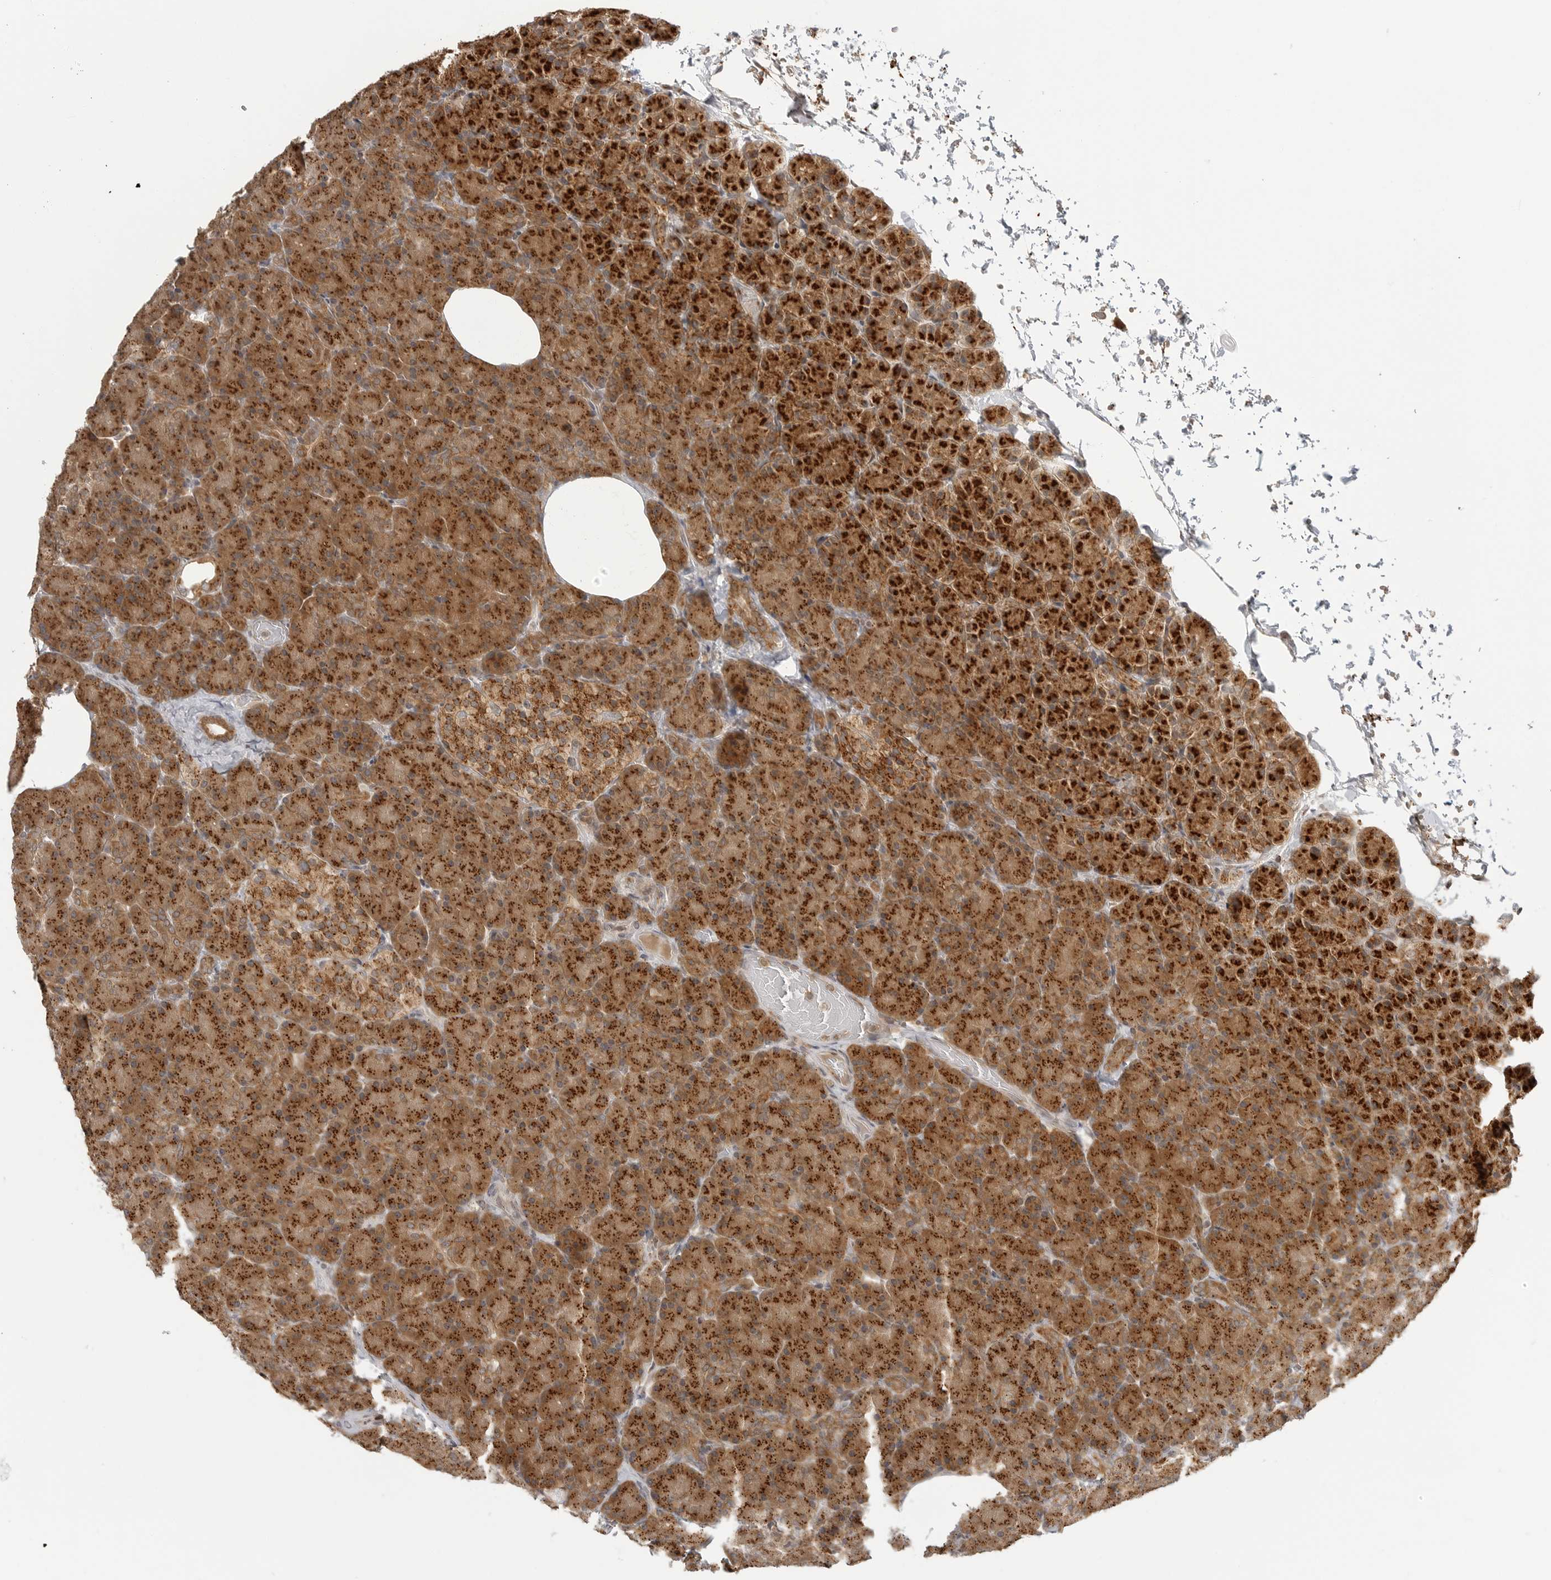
{"staining": {"intensity": "strong", "quantity": ">75%", "location": "cytoplasmic/membranous"}, "tissue": "pancreas", "cell_type": "Exocrine glandular cells", "image_type": "normal", "snomed": [{"axis": "morphology", "description": "Normal tissue, NOS"}, {"axis": "topography", "description": "Pancreas"}], "caption": "This image shows immunohistochemistry (IHC) staining of normal human pancreas, with high strong cytoplasmic/membranous staining in about >75% of exocrine glandular cells.", "gene": "COPA", "patient": {"sex": "female", "age": 43}}